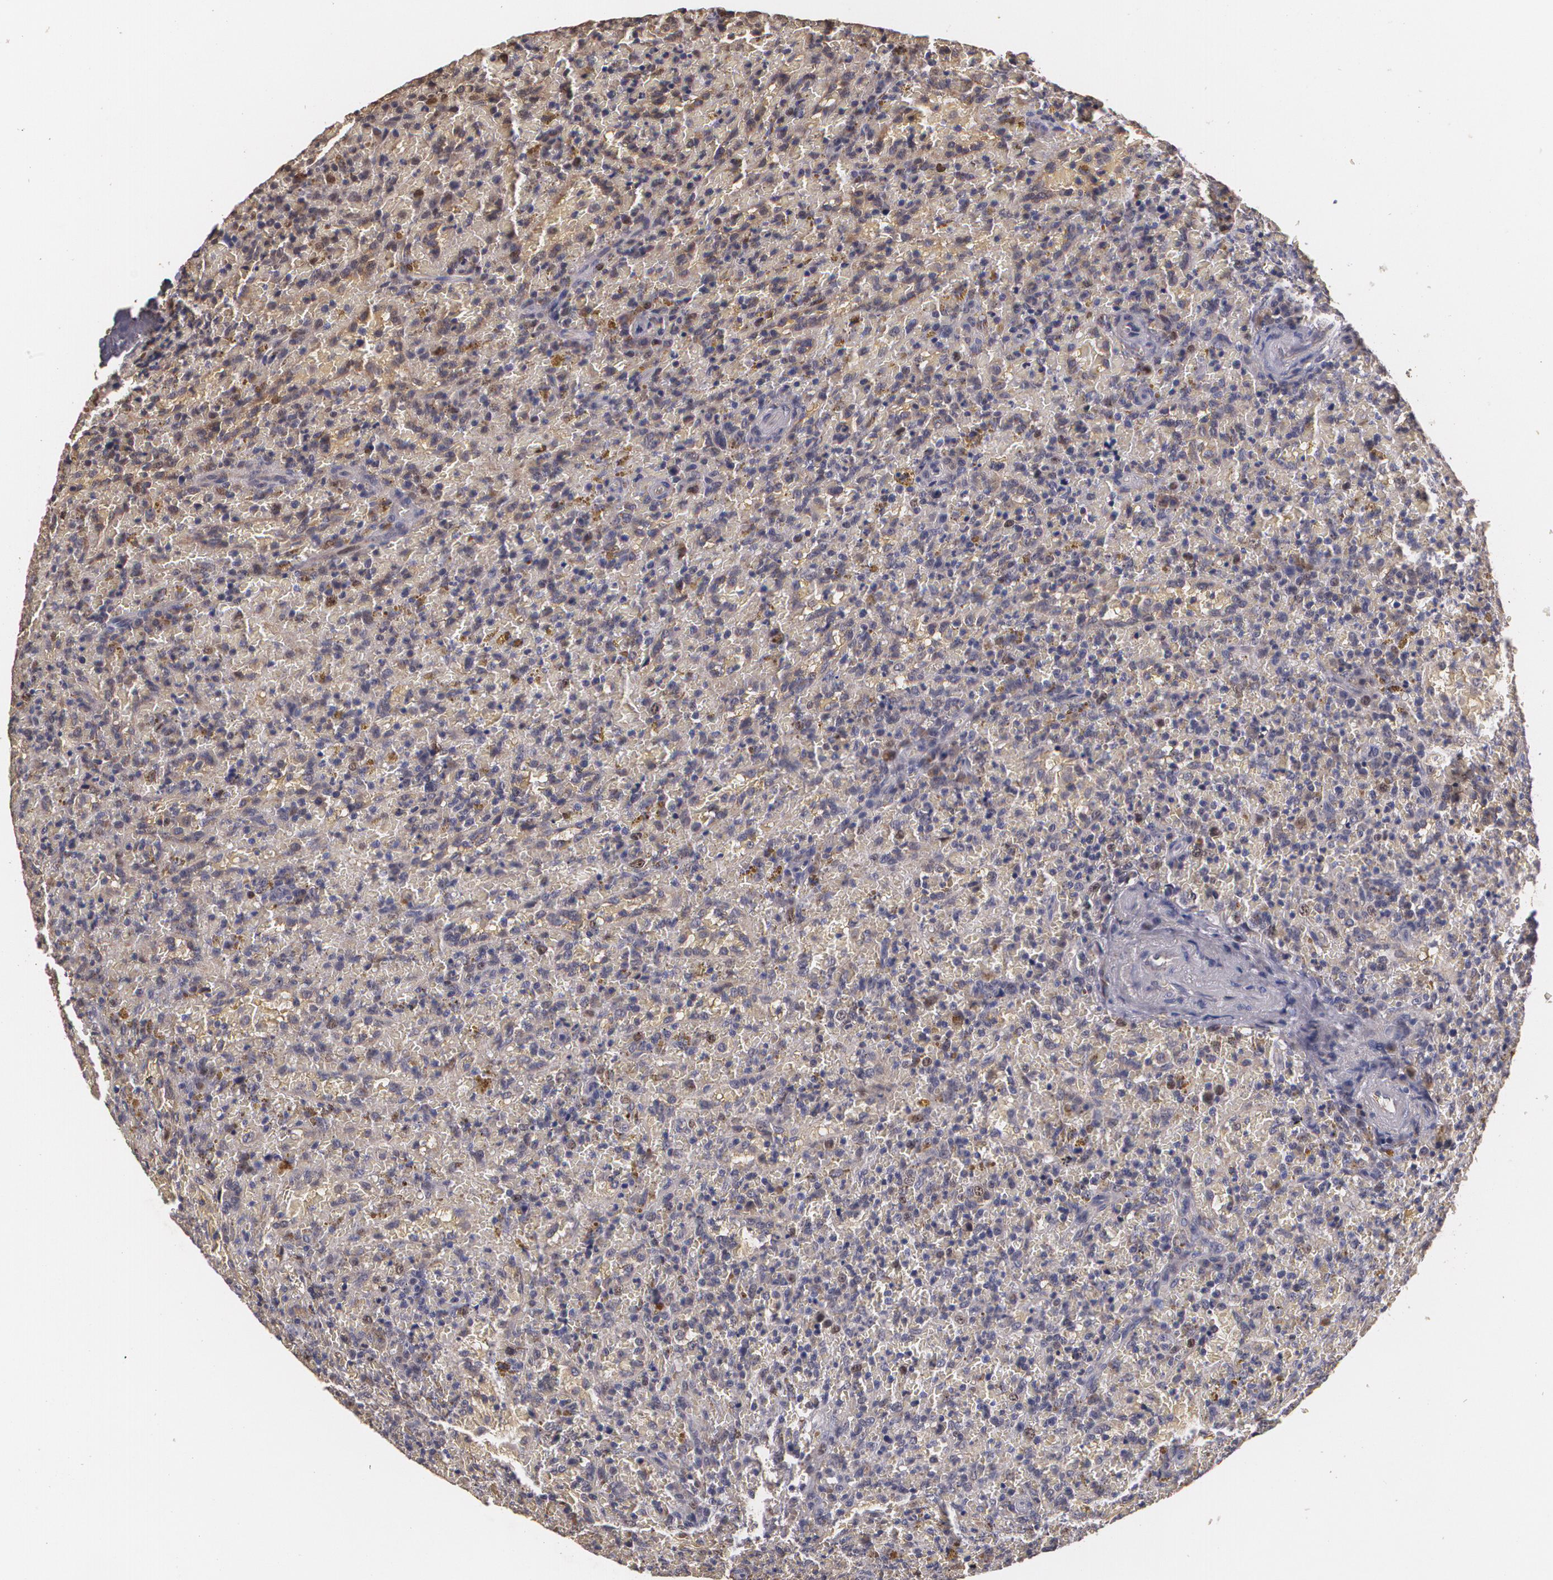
{"staining": {"intensity": "weak", "quantity": "<25%", "location": "nuclear"}, "tissue": "lymphoma", "cell_type": "Tumor cells", "image_type": "cancer", "snomed": [{"axis": "morphology", "description": "Malignant lymphoma, non-Hodgkin's type, High grade"}, {"axis": "topography", "description": "Spleen"}, {"axis": "topography", "description": "Lymph node"}], "caption": "High-grade malignant lymphoma, non-Hodgkin's type was stained to show a protein in brown. There is no significant staining in tumor cells.", "gene": "BRCA1", "patient": {"sex": "female", "age": 70}}